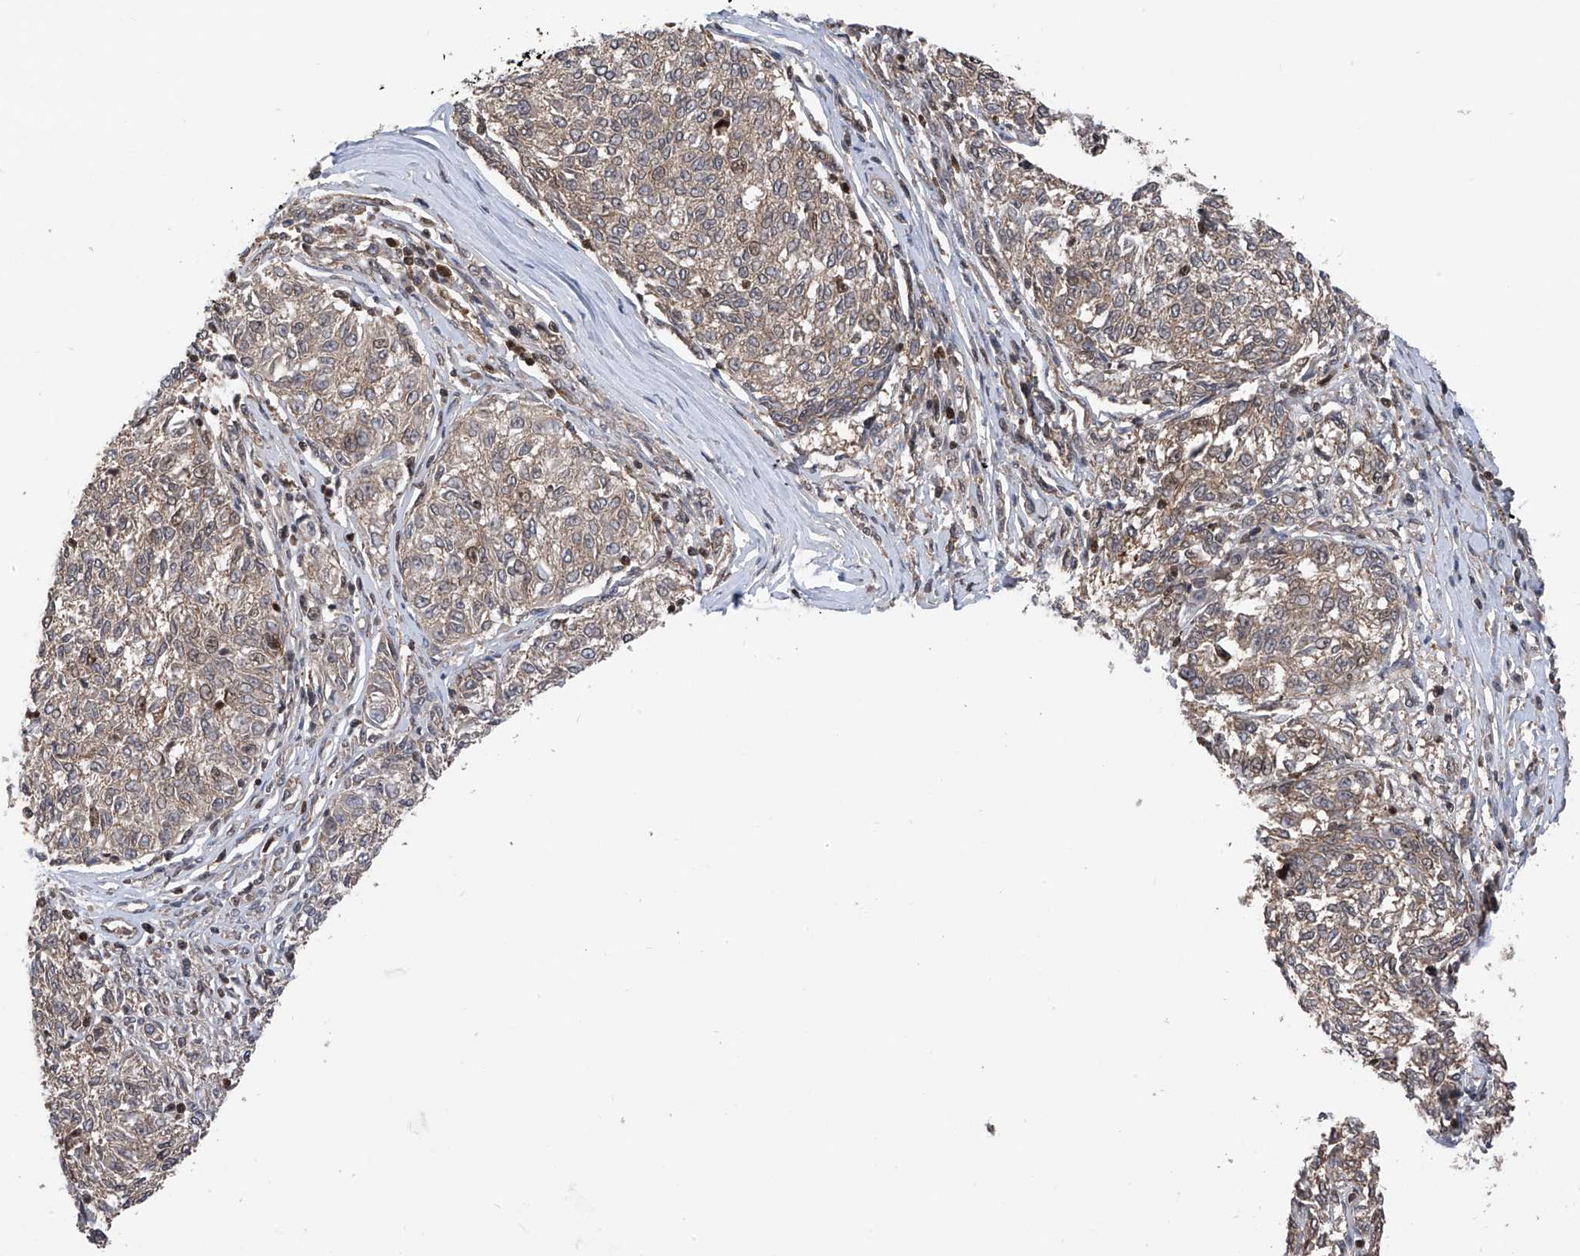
{"staining": {"intensity": "weak", "quantity": "<25%", "location": "nuclear"}, "tissue": "melanoma", "cell_type": "Tumor cells", "image_type": "cancer", "snomed": [{"axis": "morphology", "description": "Malignant melanoma, NOS"}, {"axis": "topography", "description": "Skin"}], "caption": "A histopathology image of human melanoma is negative for staining in tumor cells.", "gene": "DNAJC9", "patient": {"sex": "female", "age": 72}}